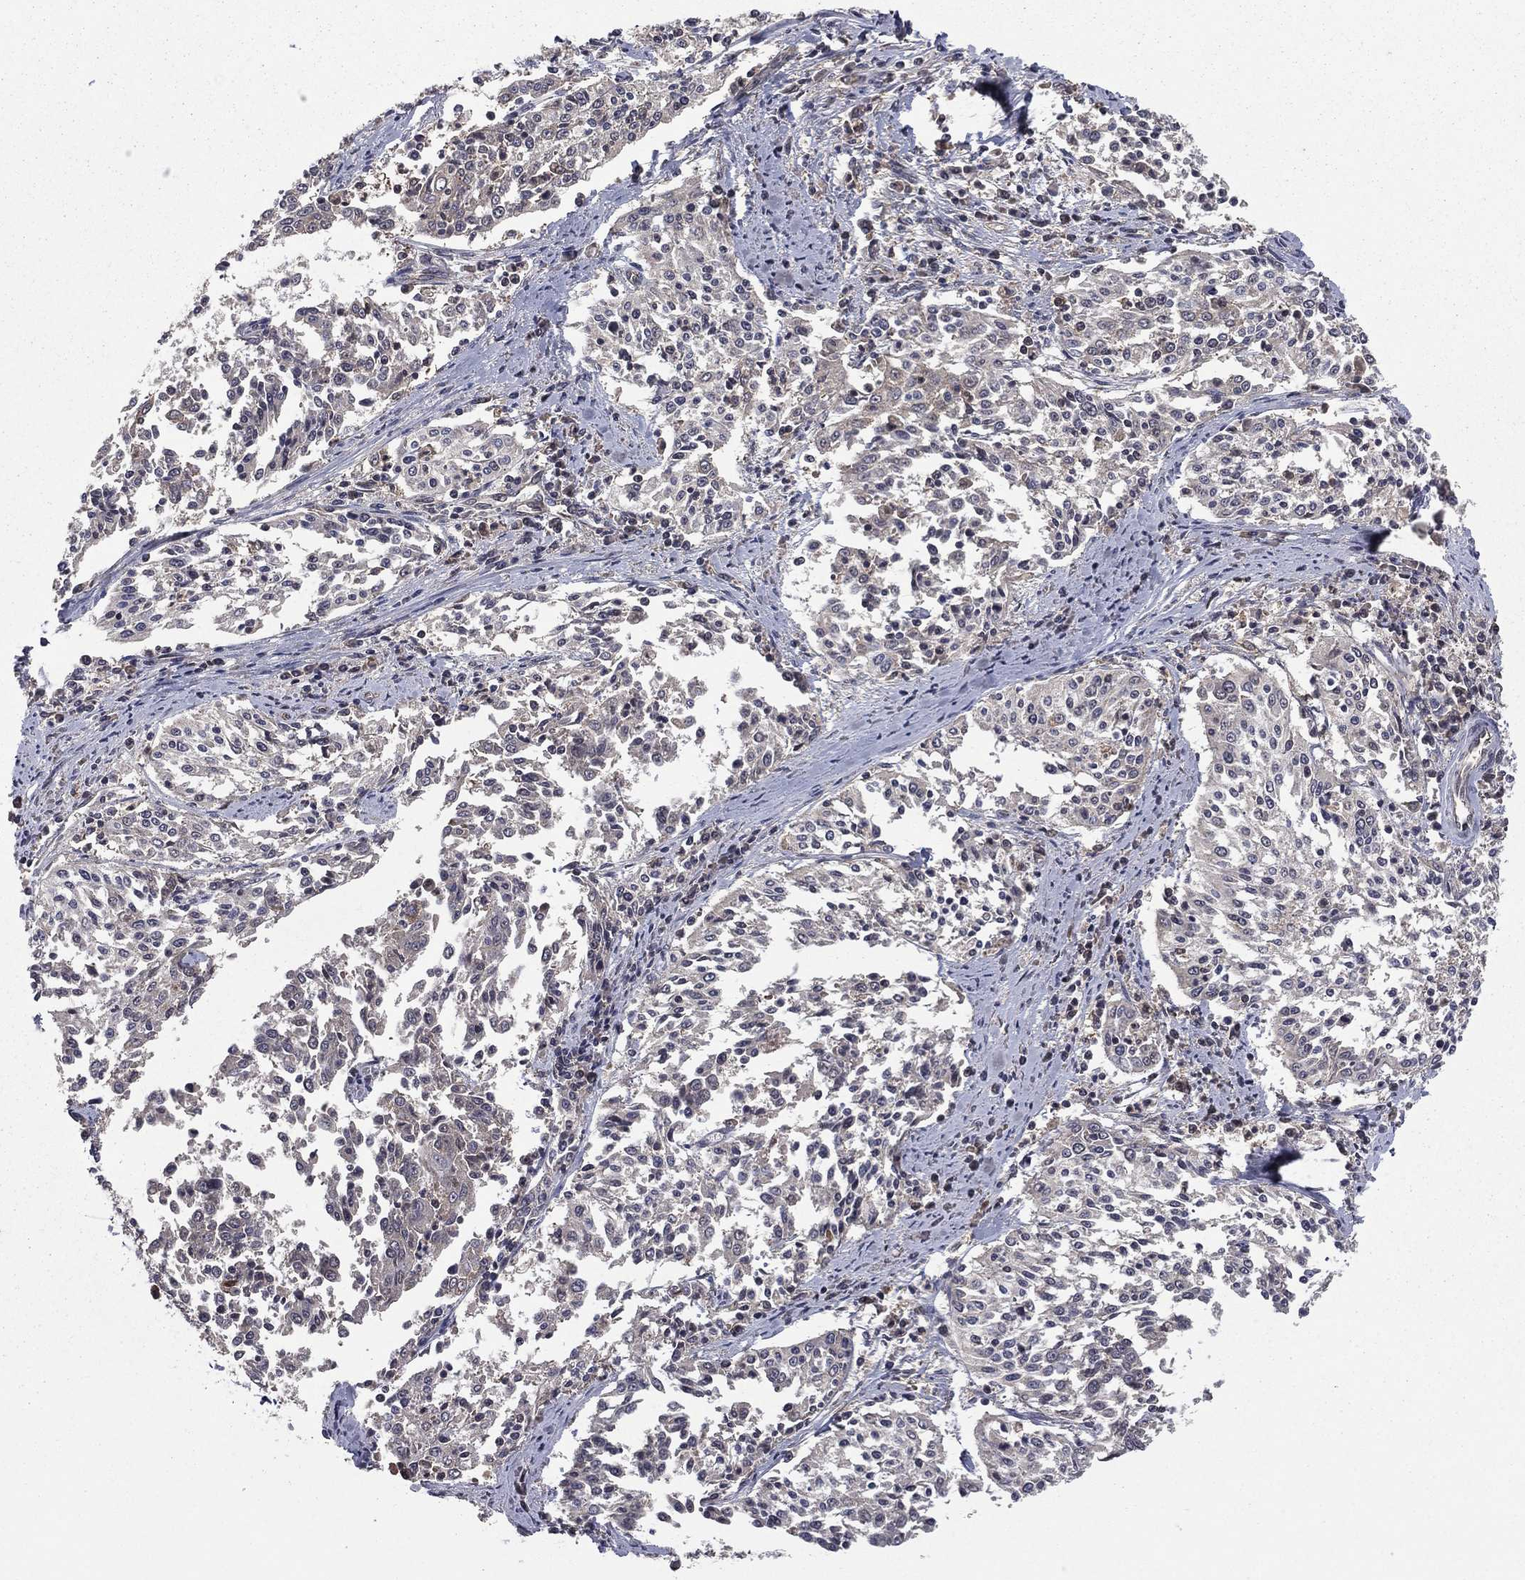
{"staining": {"intensity": "negative", "quantity": "none", "location": "none"}, "tissue": "cervical cancer", "cell_type": "Tumor cells", "image_type": "cancer", "snomed": [{"axis": "morphology", "description": "Squamous cell carcinoma, NOS"}, {"axis": "topography", "description": "Cervix"}], "caption": "Image shows no significant protein positivity in tumor cells of cervical cancer.", "gene": "CERT1", "patient": {"sex": "female", "age": 41}}